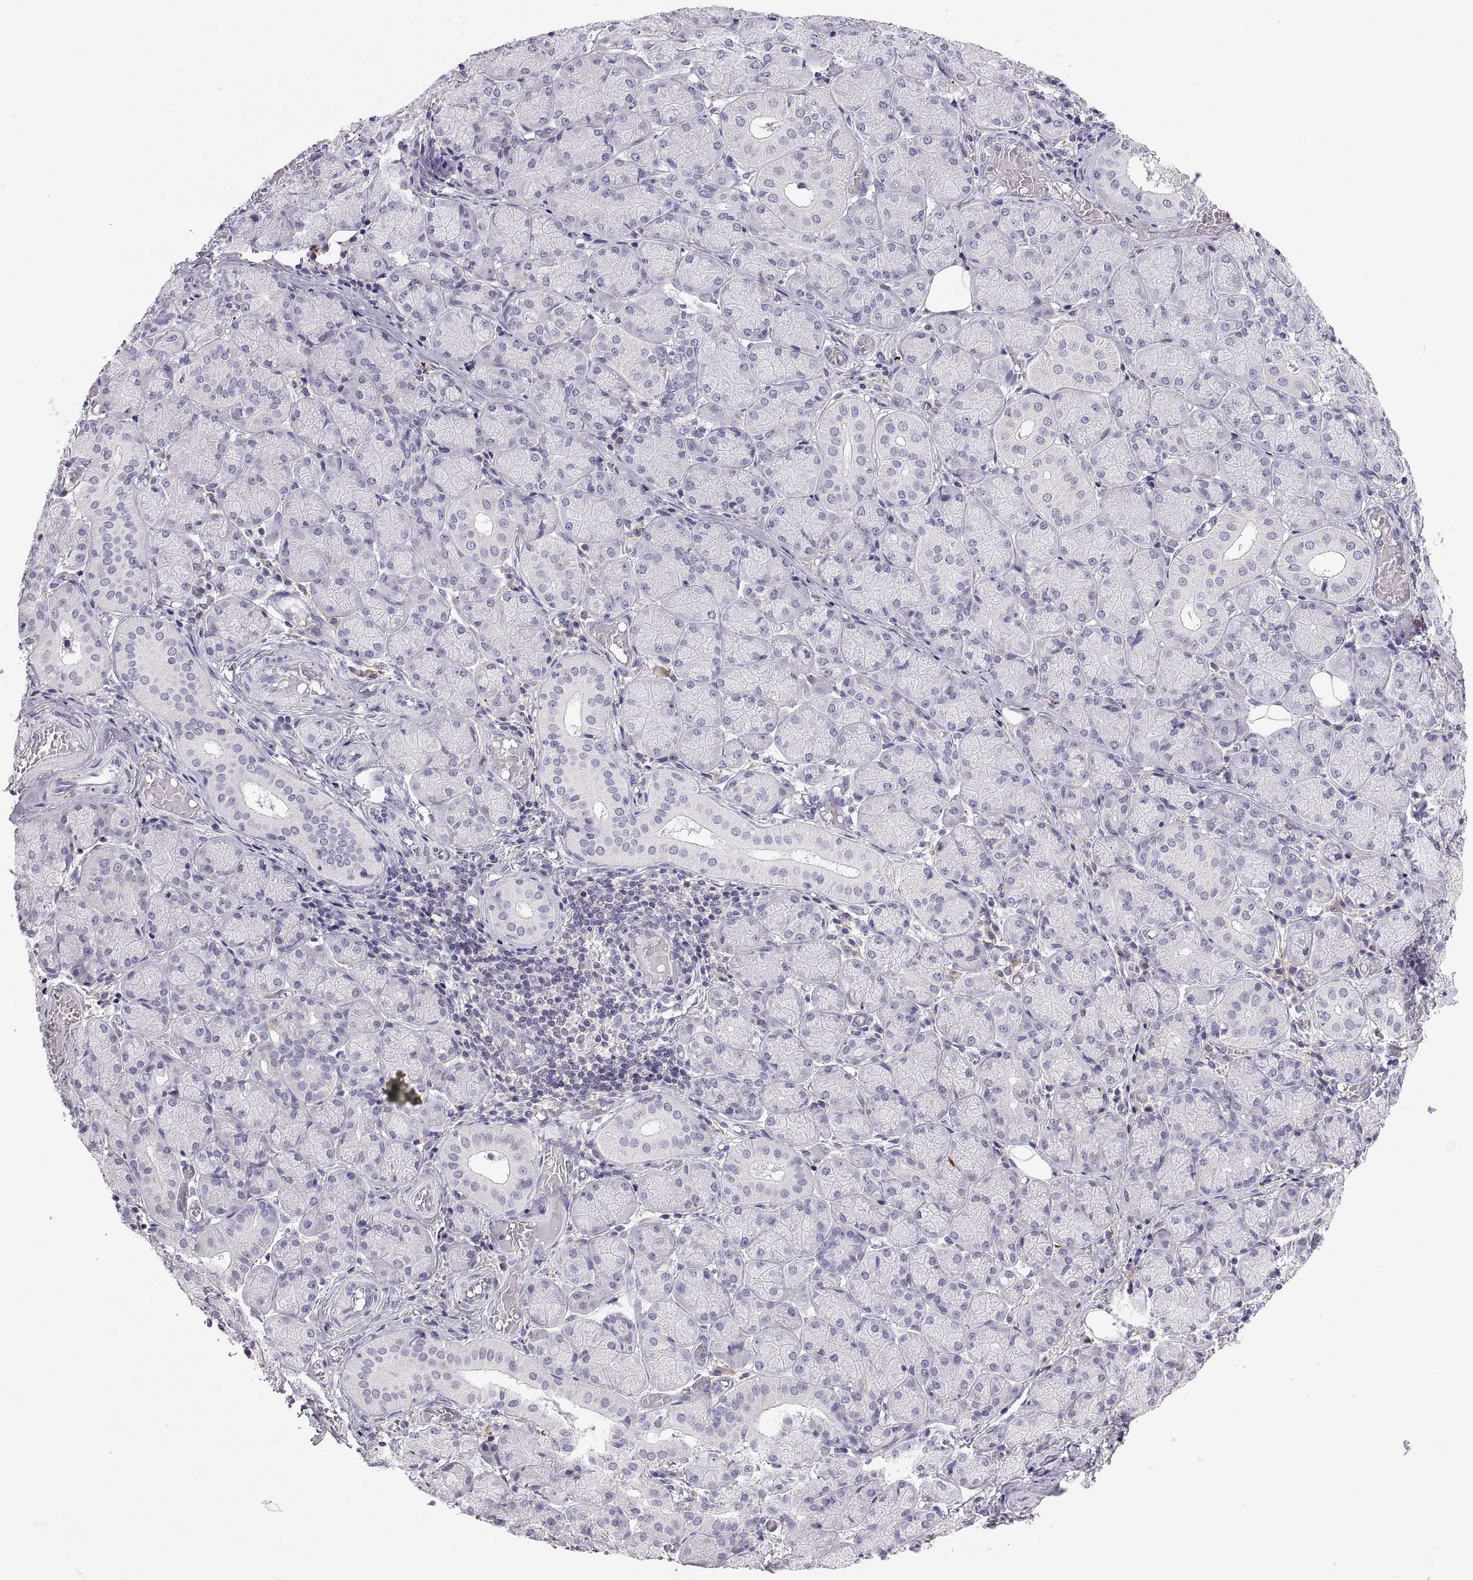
{"staining": {"intensity": "negative", "quantity": "none", "location": "none"}, "tissue": "salivary gland", "cell_type": "Glandular cells", "image_type": "normal", "snomed": [{"axis": "morphology", "description": "Normal tissue, NOS"}, {"axis": "topography", "description": "Salivary gland"}, {"axis": "topography", "description": "Peripheral nerve tissue"}], "caption": "Human salivary gland stained for a protein using immunohistochemistry (IHC) displays no staining in glandular cells.", "gene": "RGS19", "patient": {"sex": "female", "age": 24}}